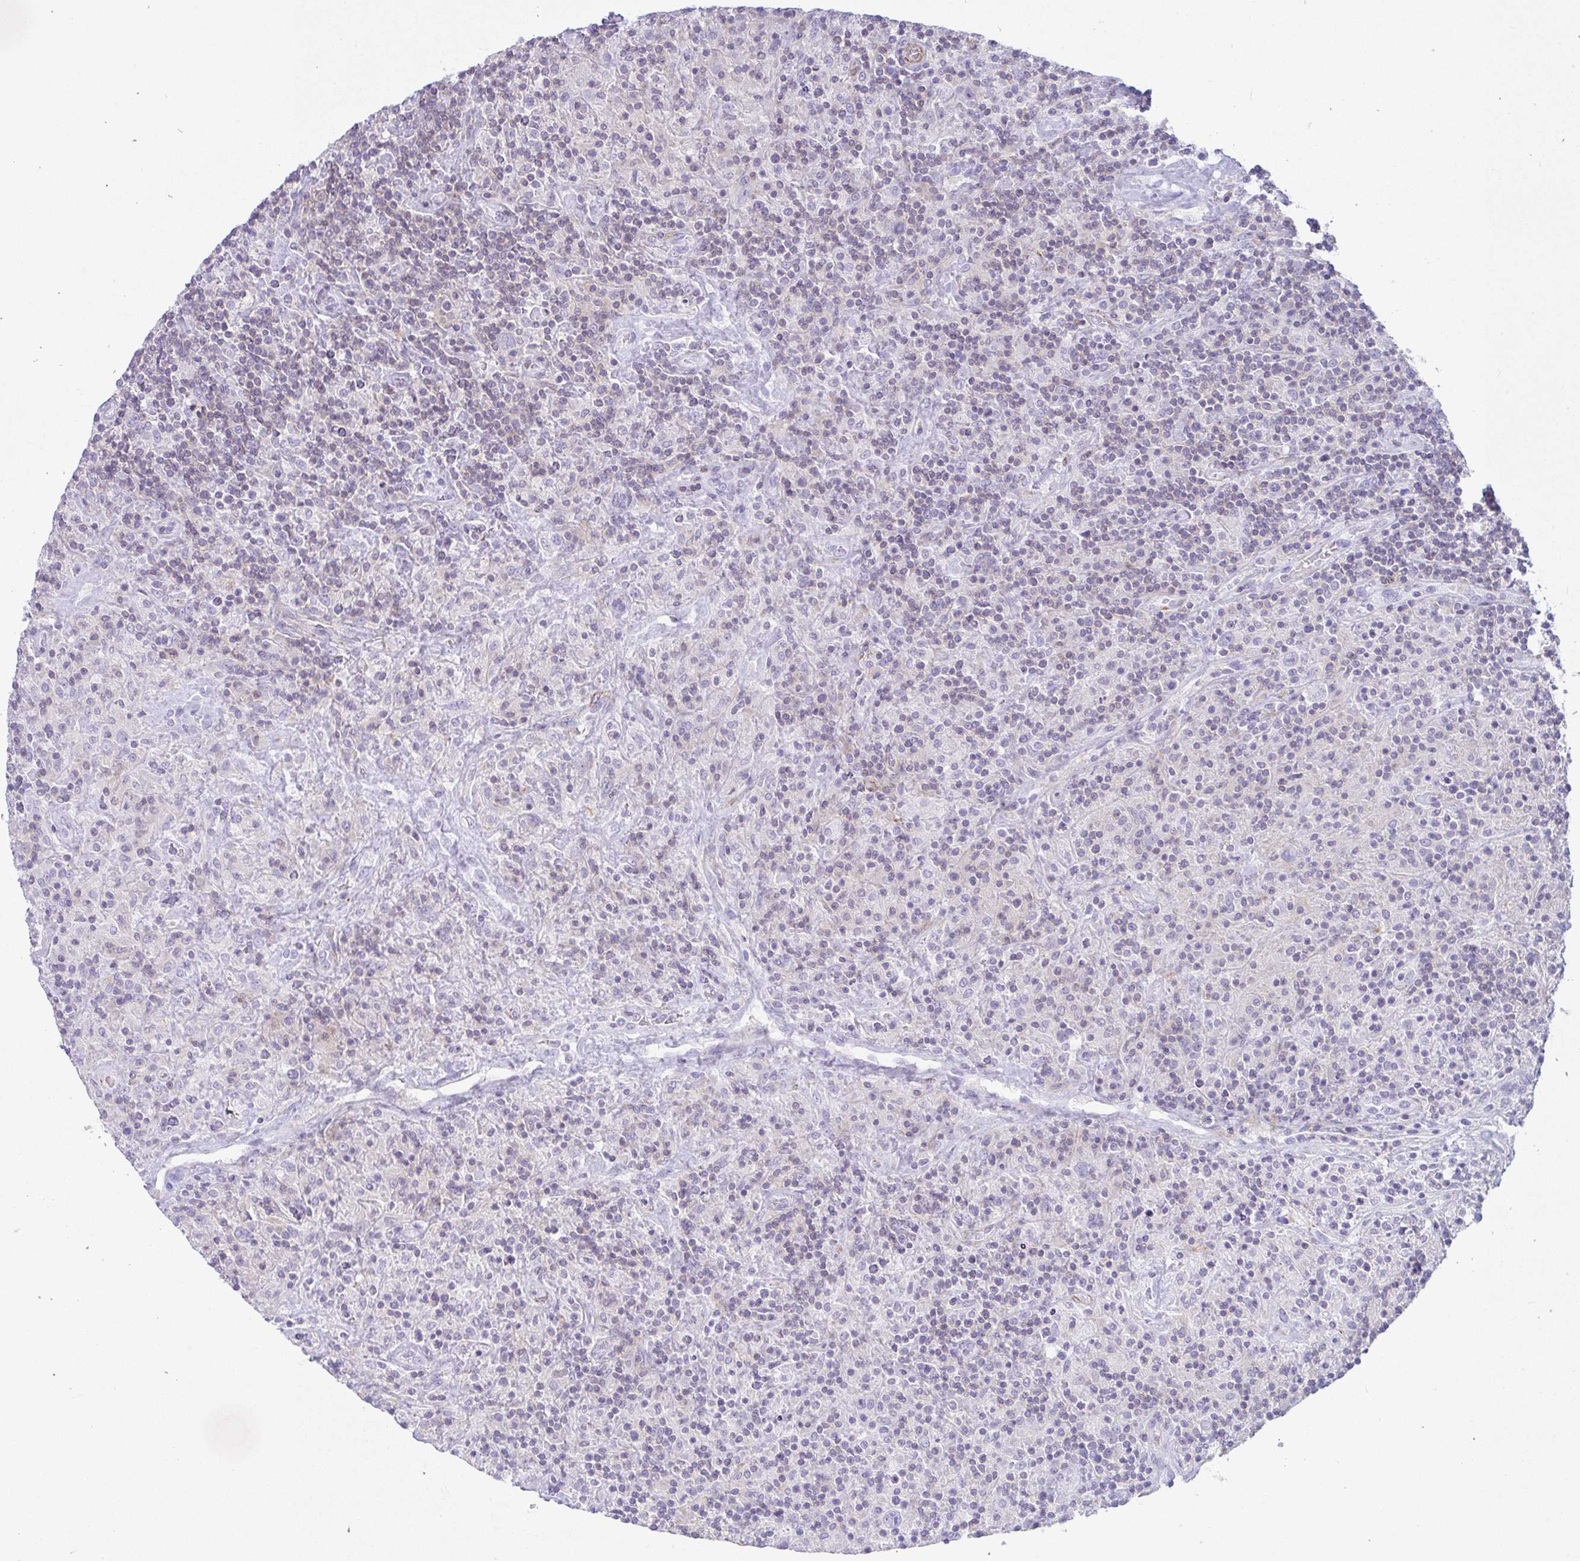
{"staining": {"intensity": "negative", "quantity": "none", "location": "none"}, "tissue": "lymphoma", "cell_type": "Tumor cells", "image_type": "cancer", "snomed": [{"axis": "morphology", "description": "Hodgkin's disease, NOS"}, {"axis": "topography", "description": "Lymph node"}], "caption": "The IHC histopathology image has no significant expression in tumor cells of lymphoma tissue.", "gene": "CDRT15", "patient": {"sex": "male", "age": 70}}